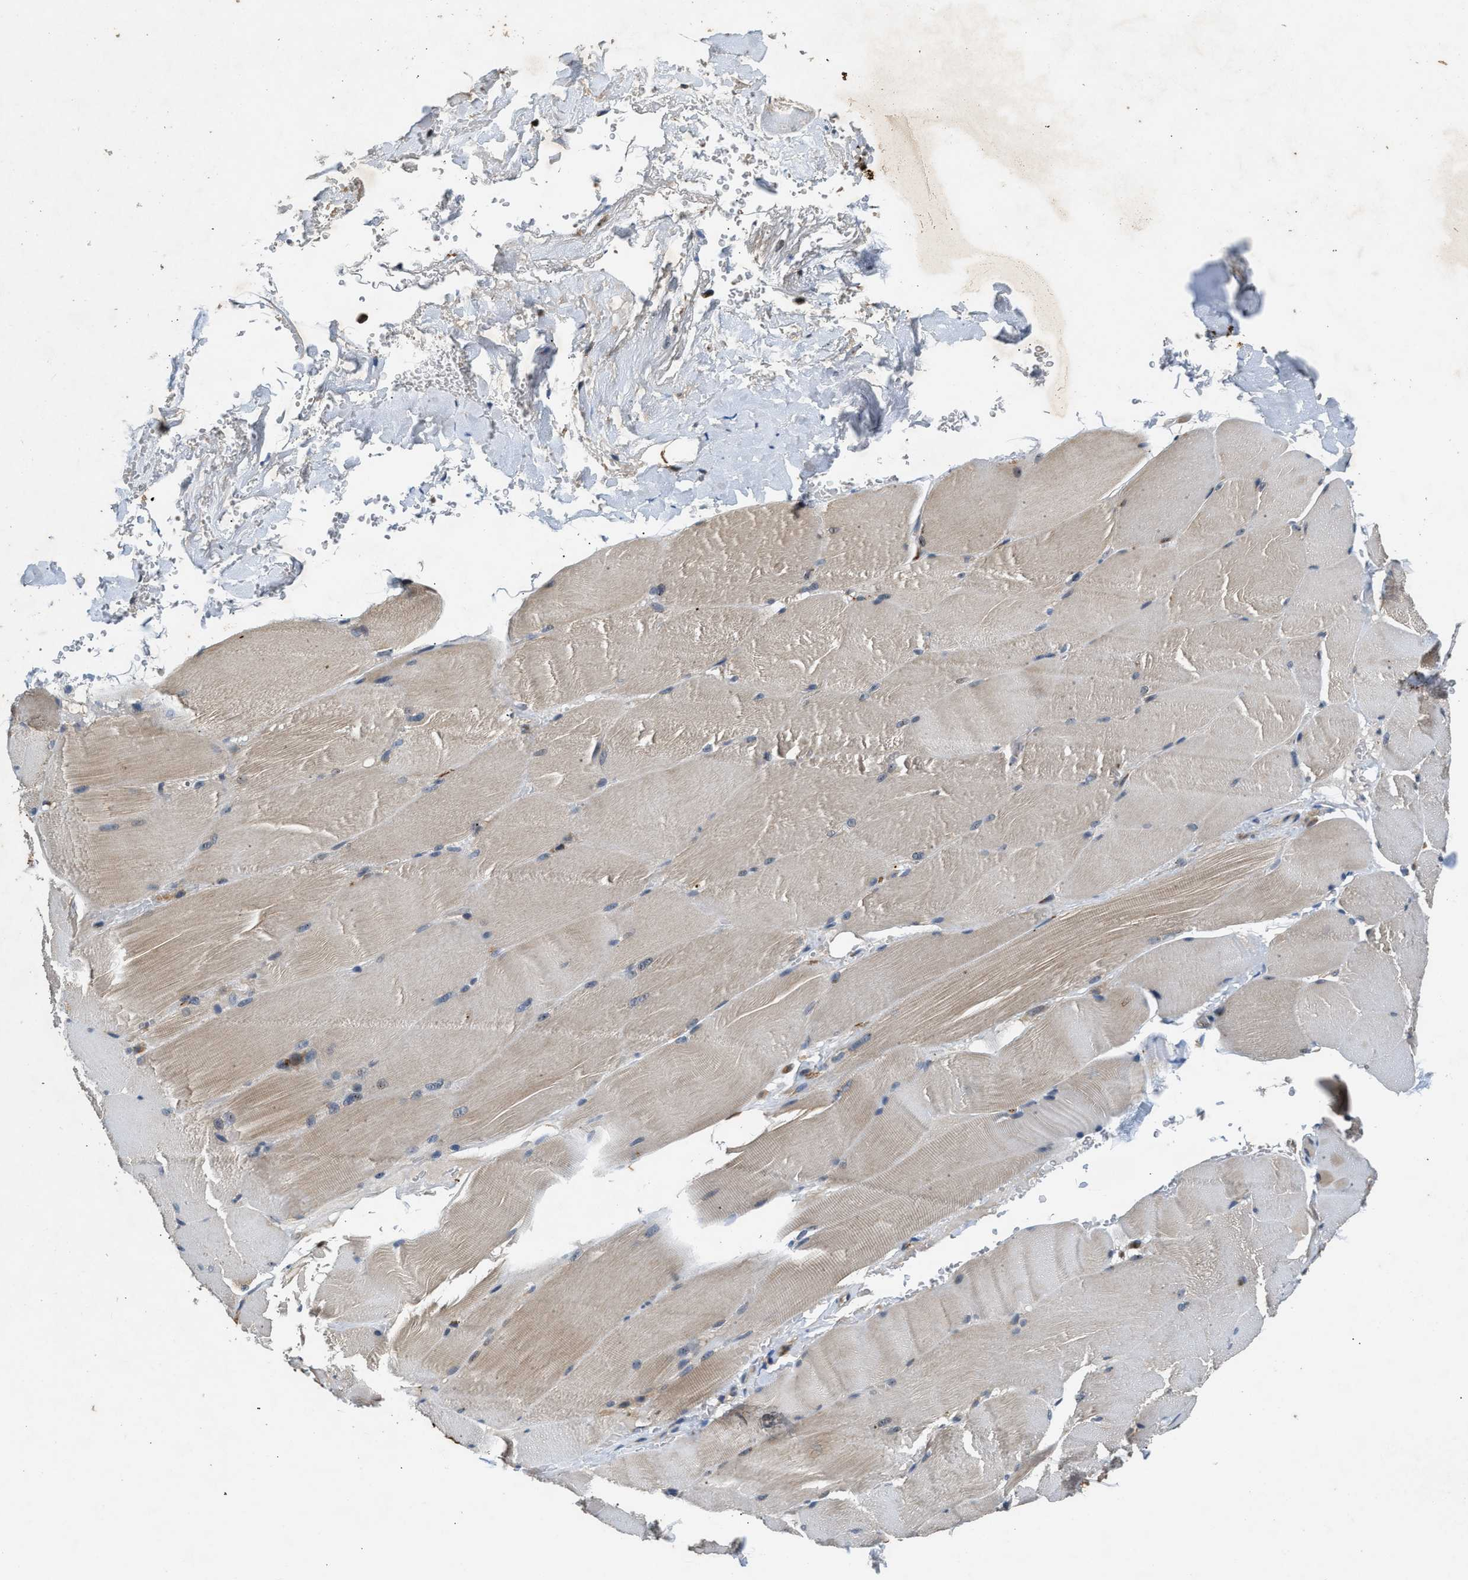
{"staining": {"intensity": "weak", "quantity": "25%-75%", "location": "cytoplasmic/membranous"}, "tissue": "skeletal muscle", "cell_type": "Myocytes", "image_type": "normal", "snomed": [{"axis": "morphology", "description": "Normal tissue, NOS"}, {"axis": "topography", "description": "Skin"}, {"axis": "topography", "description": "Skeletal muscle"}], "caption": "Brown immunohistochemical staining in benign human skeletal muscle reveals weak cytoplasmic/membranous expression in about 25%-75% of myocytes.", "gene": "CHUK", "patient": {"sex": "male", "age": 83}}